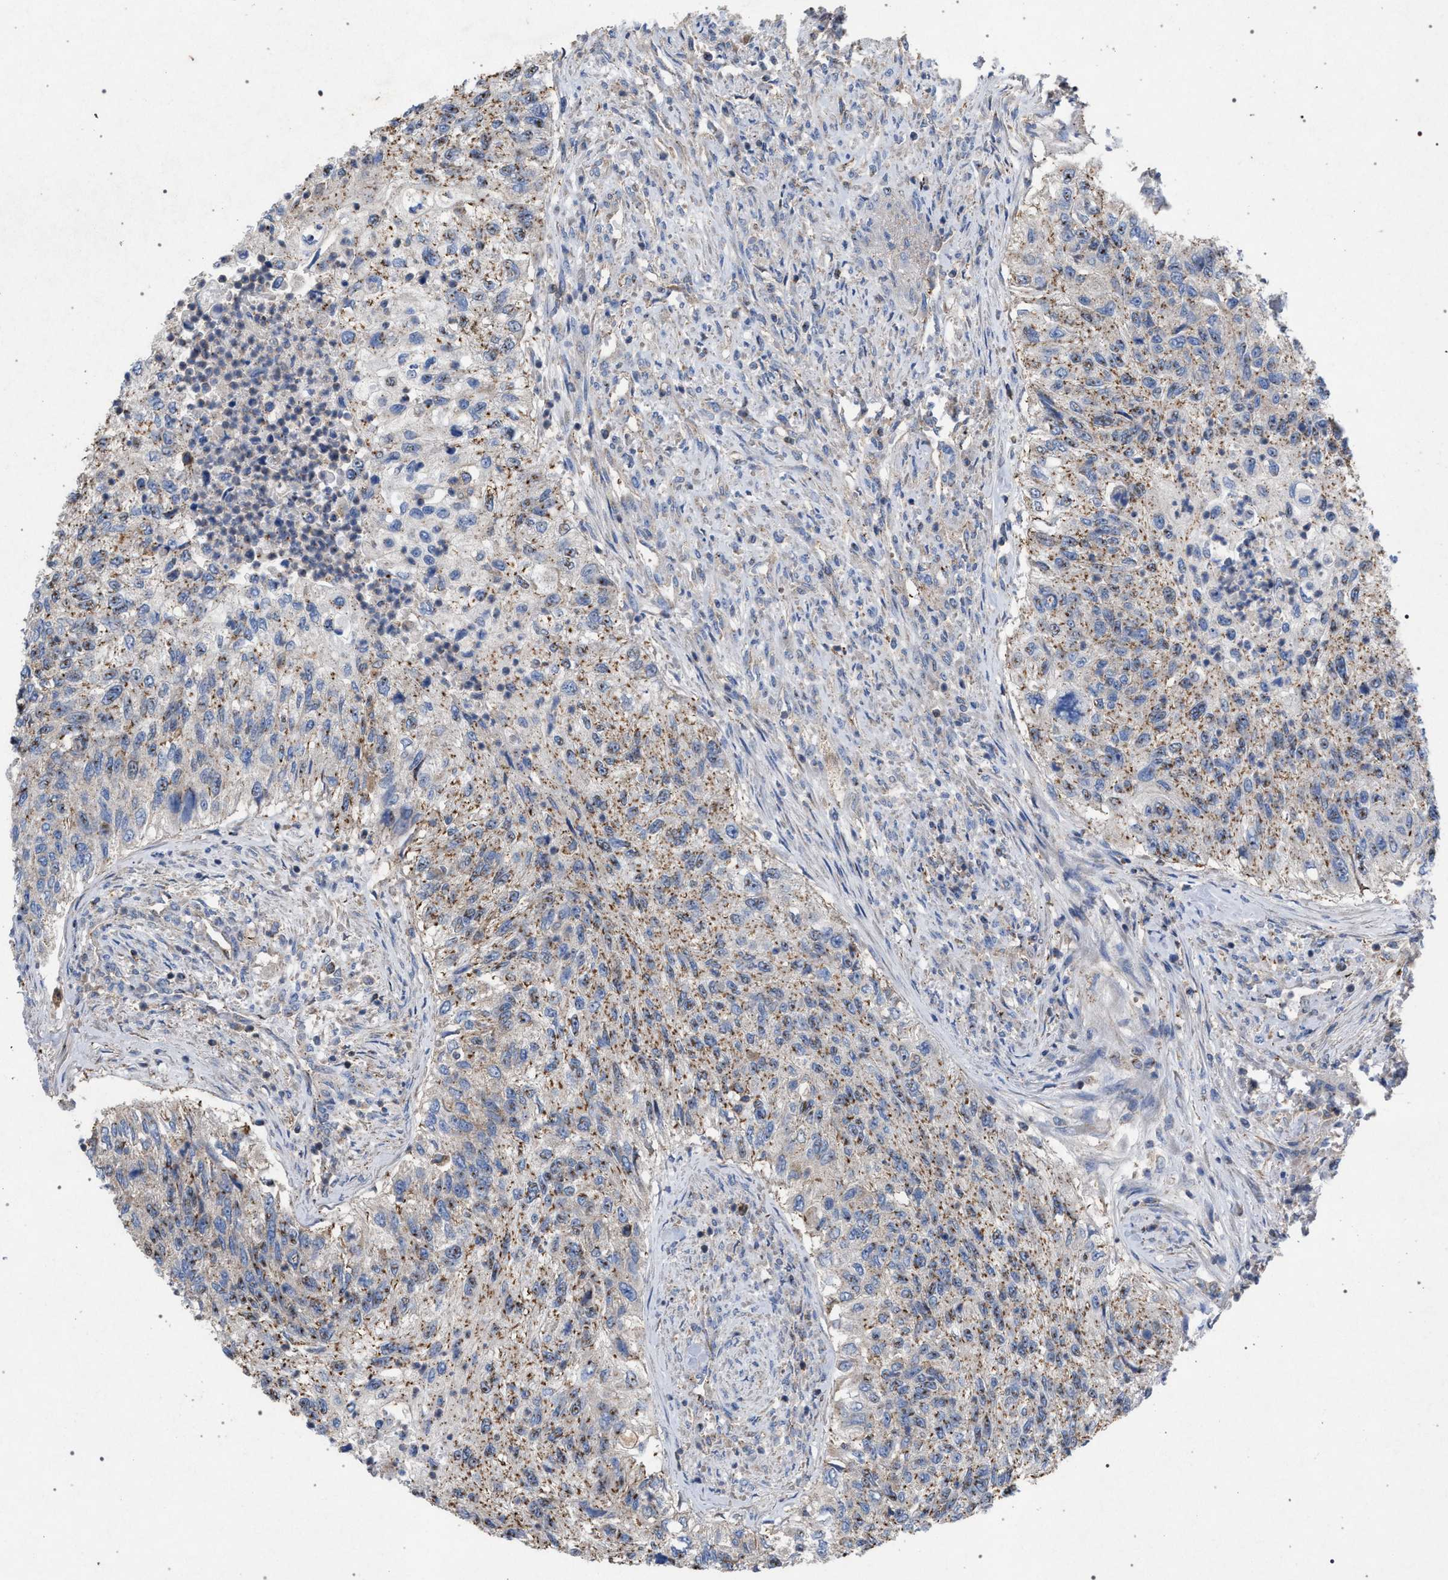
{"staining": {"intensity": "weak", "quantity": ">75%", "location": "cytoplasmic/membranous"}, "tissue": "urothelial cancer", "cell_type": "Tumor cells", "image_type": "cancer", "snomed": [{"axis": "morphology", "description": "Urothelial carcinoma, High grade"}, {"axis": "topography", "description": "Urinary bladder"}], "caption": "A brown stain labels weak cytoplasmic/membranous positivity of a protein in human urothelial cancer tumor cells.", "gene": "VPS13A", "patient": {"sex": "female", "age": 60}}